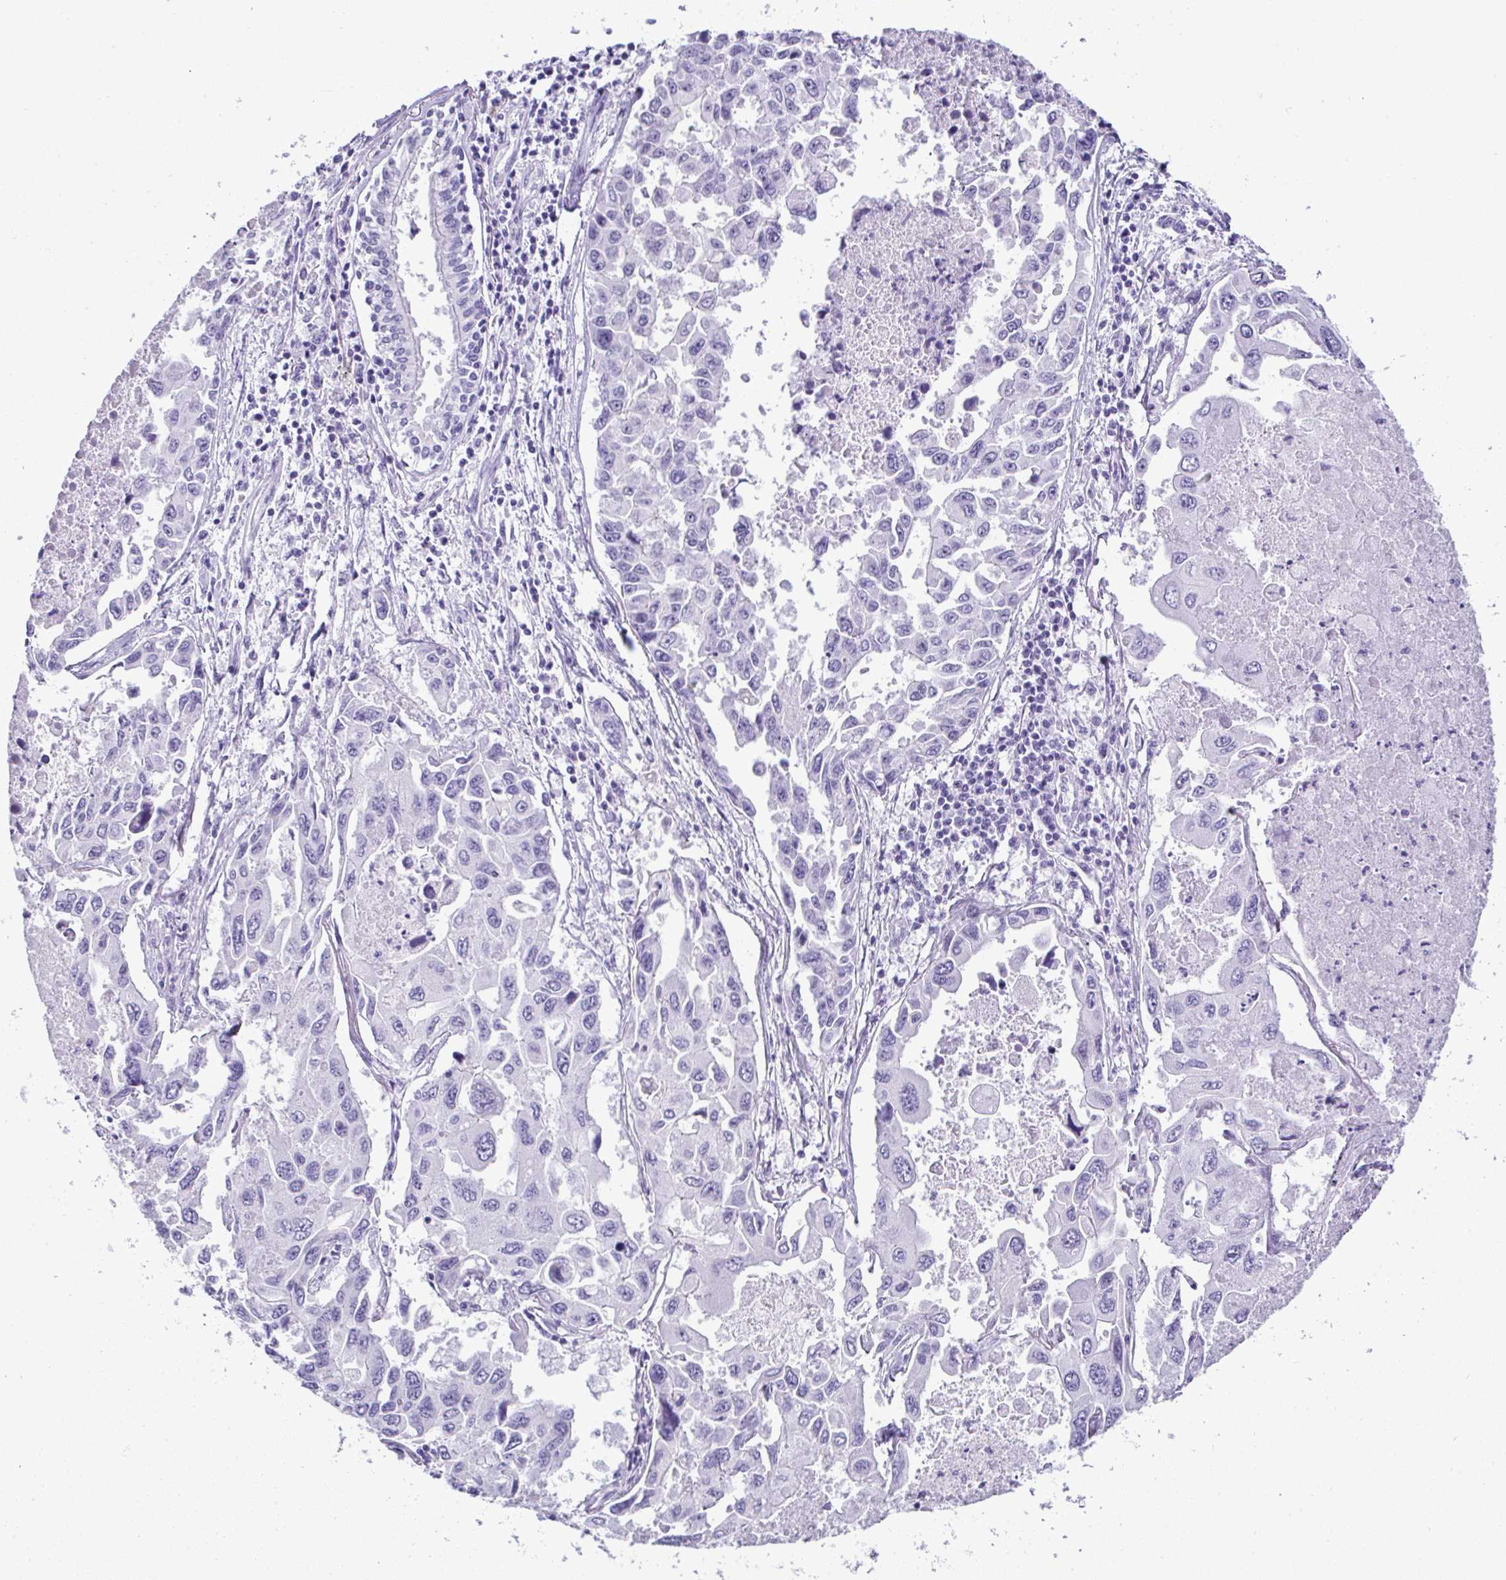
{"staining": {"intensity": "negative", "quantity": "none", "location": "none"}, "tissue": "lung cancer", "cell_type": "Tumor cells", "image_type": "cancer", "snomed": [{"axis": "morphology", "description": "Adenocarcinoma, NOS"}, {"axis": "topography", "description": "Lung"}], "caption": "Immunohistochemical staining of human lung cancer (adenocarcinoma) displays no significant positivity in tumor cells.", "gene": "RNF183", "patient": {"sex": "male", "age": 64}}